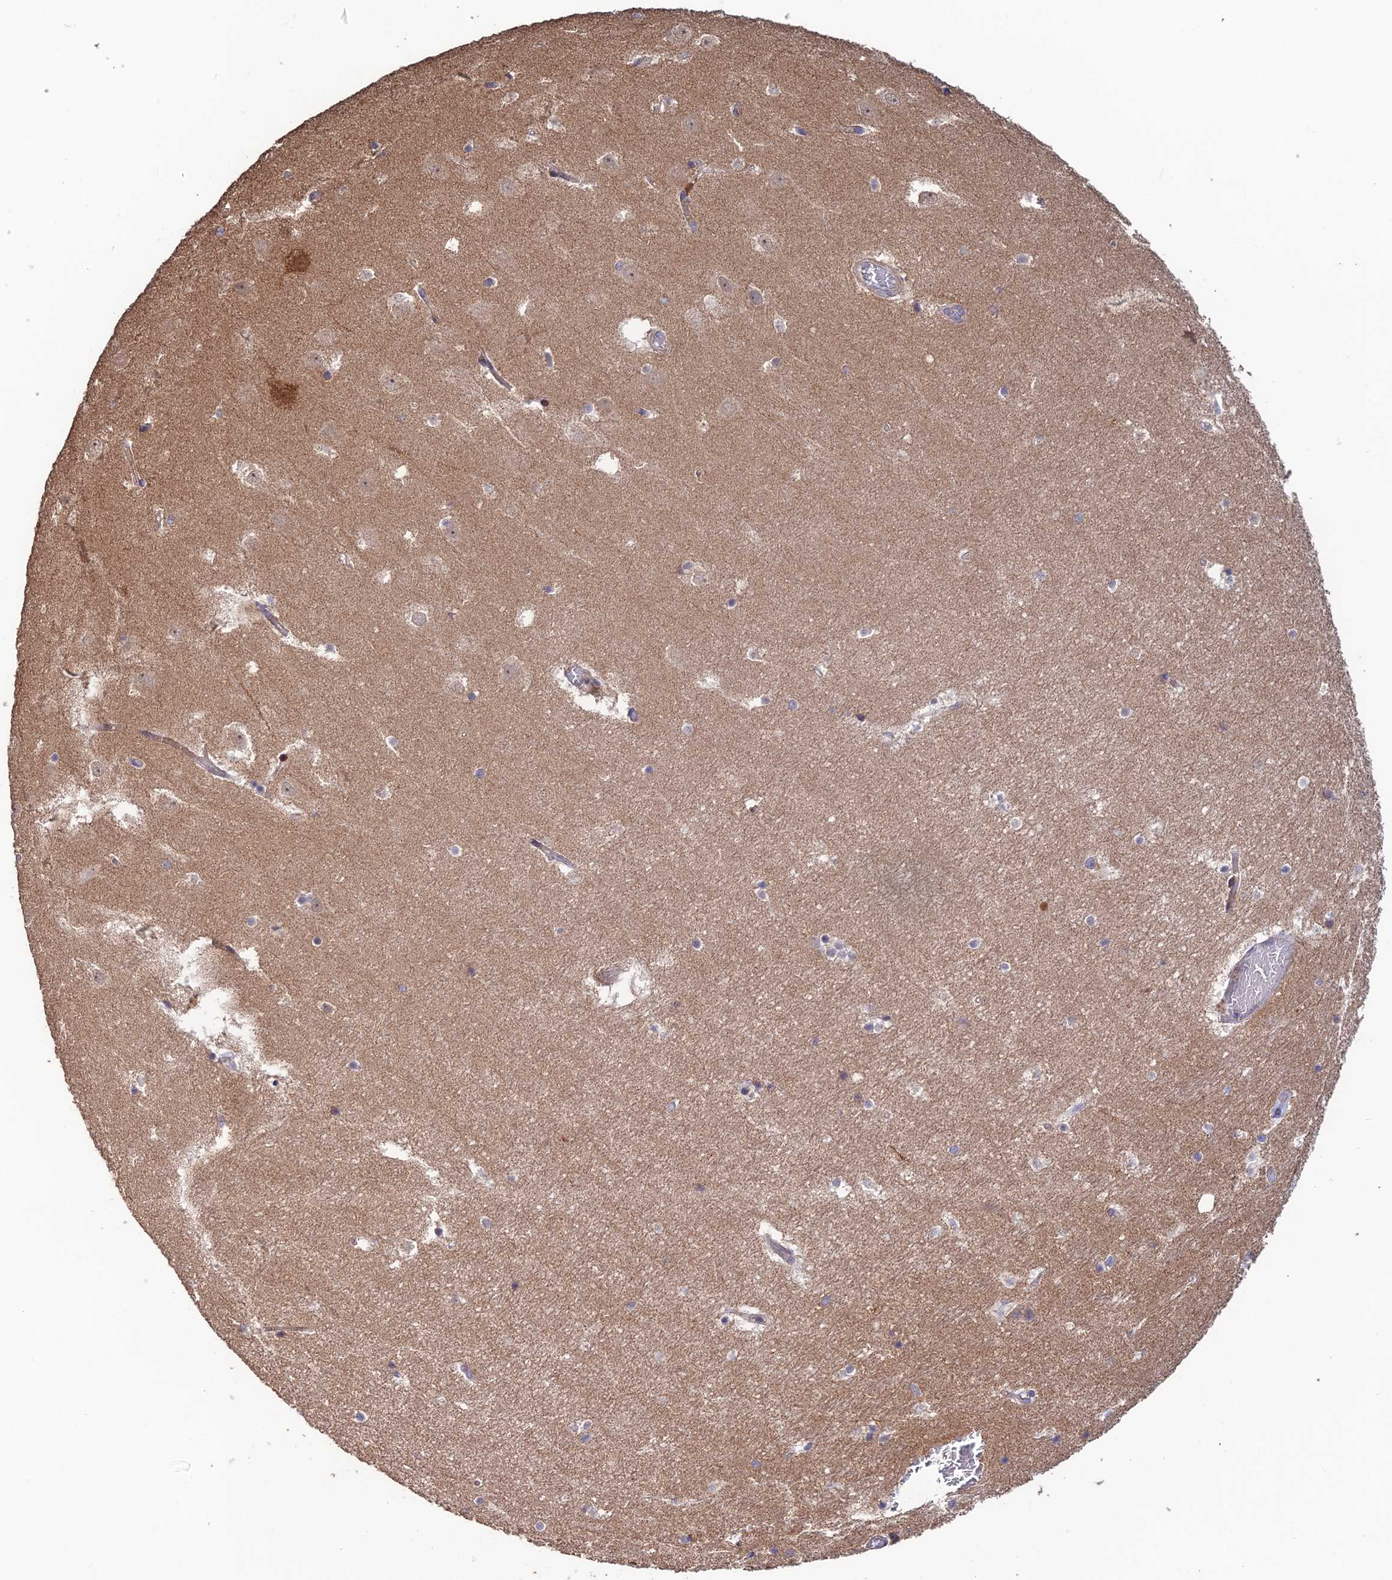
{"staining": {"intensity": "weak", "quantity": "25%-75%", "location": "cytoplasmic/membranous"}, "tissue": "hippocampus", "cell_type": "Glial cells", "image_type": "normal", "snomed": [{"axis": "morphology", "description": "Normal tissue, NOS"}, {"axis": "topography", "description": "Hippocampus"}], "caption": "Immunohistochemical staining of unremarkable human hippocampus exhibits weak cytoplasmic/membranous protein expression in approximately 25%-75% of glial cells.", "gene": "SHISA5", "patient": {"sex": "female", "age": 52}}